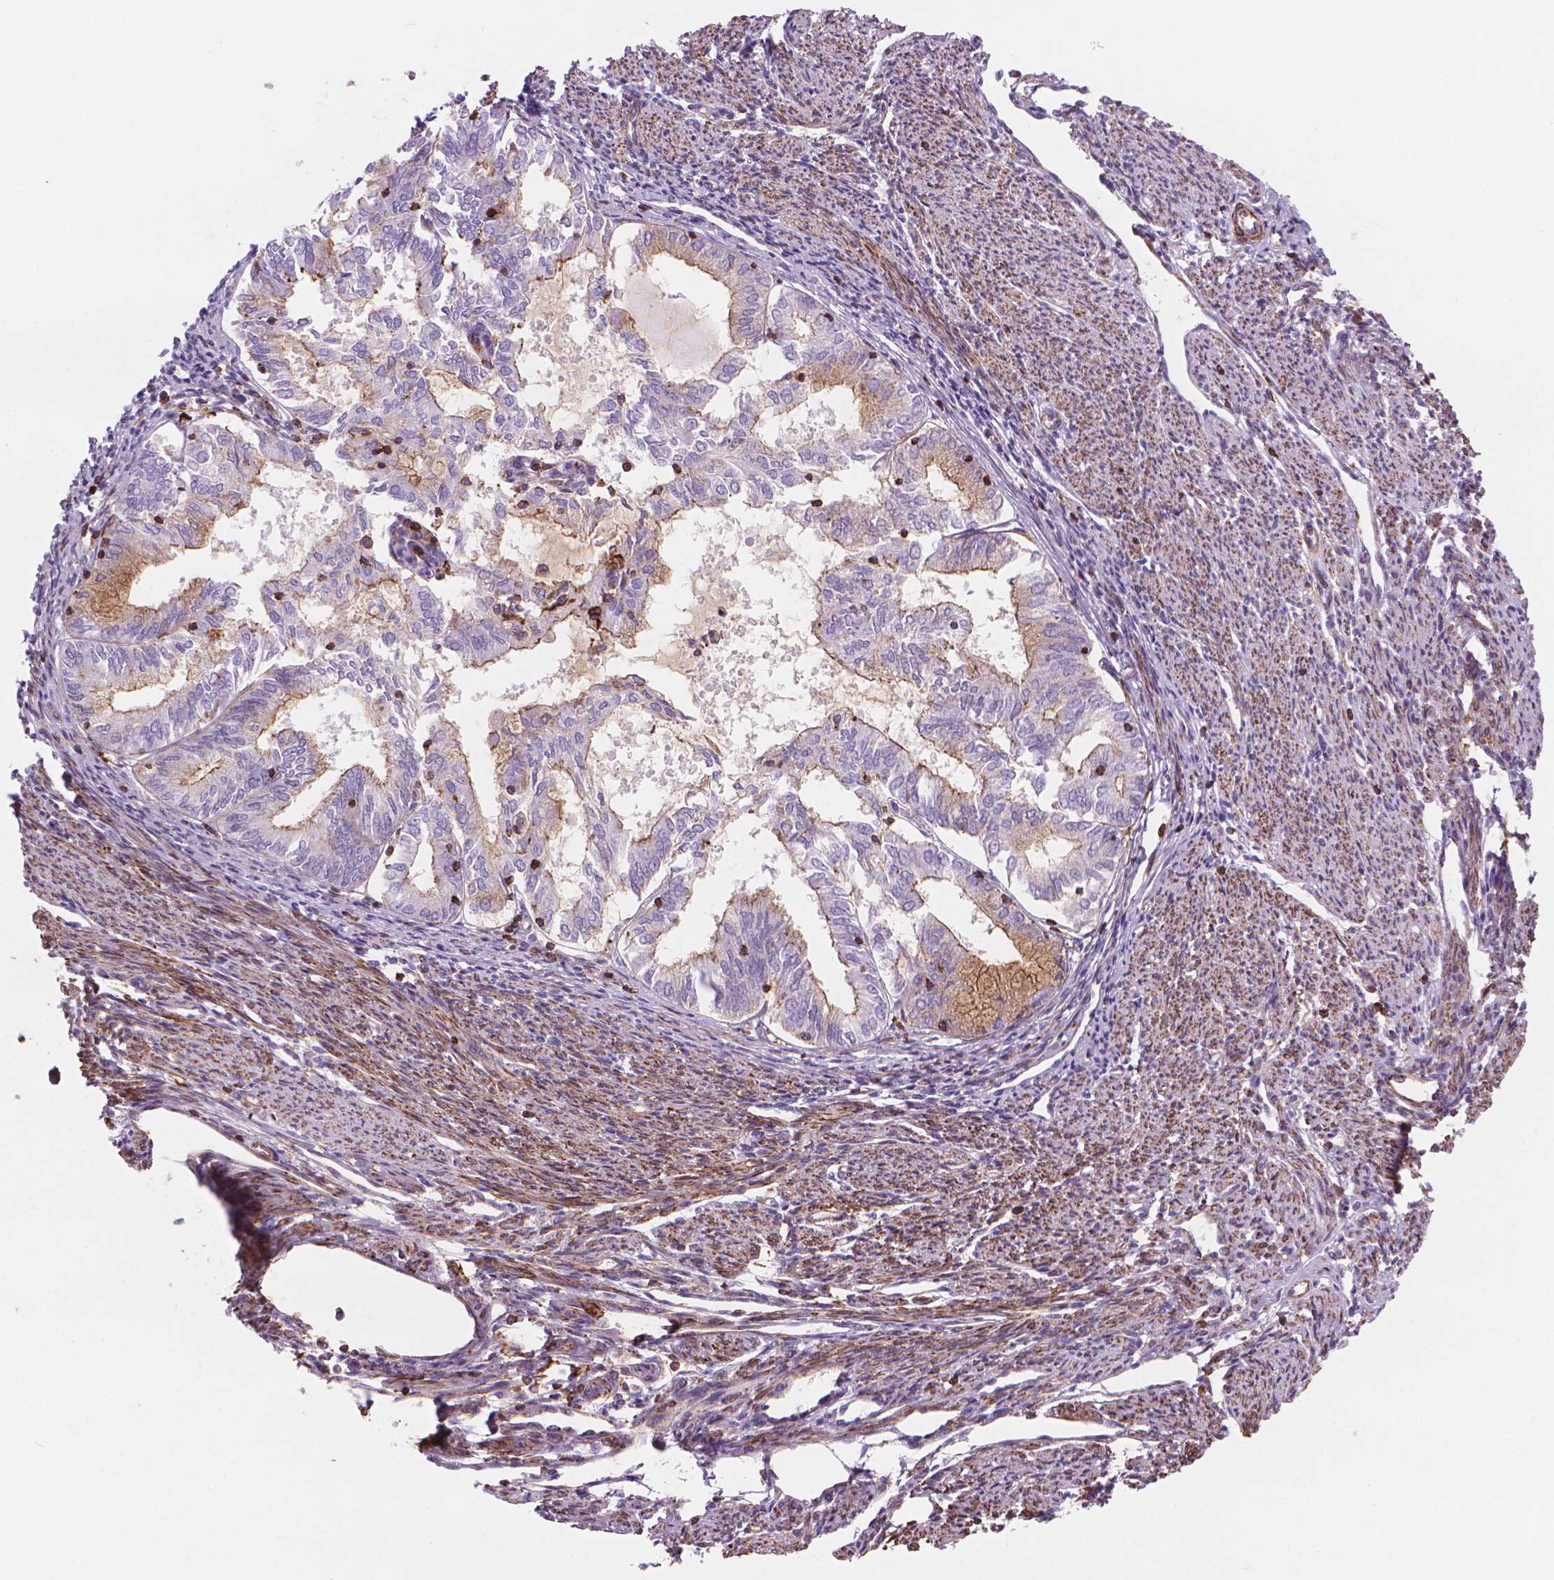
{"staining": {"intensity": "moderate", "quantity": "25%-75%", "location": "cytoplasmic/membranous"}, "tissue": "endometrial cancer", "cell_type": "Tumor cells", "image_type": "cancer", "snomed": [{"axis": "morphology", "description": "Adenocarcinoma, NOS"}, {"axis": "topography", "description": "Endometrium"}], "caption": "Brown immunohistochemical staining in human adenocarcinoma (endometrial) exhibits moderate cytoplasmic/membranous staining in approximately 25%-75% of tumor cells.", "gene": "PATJ", "patient": {"sex": "female", "age": 79}}